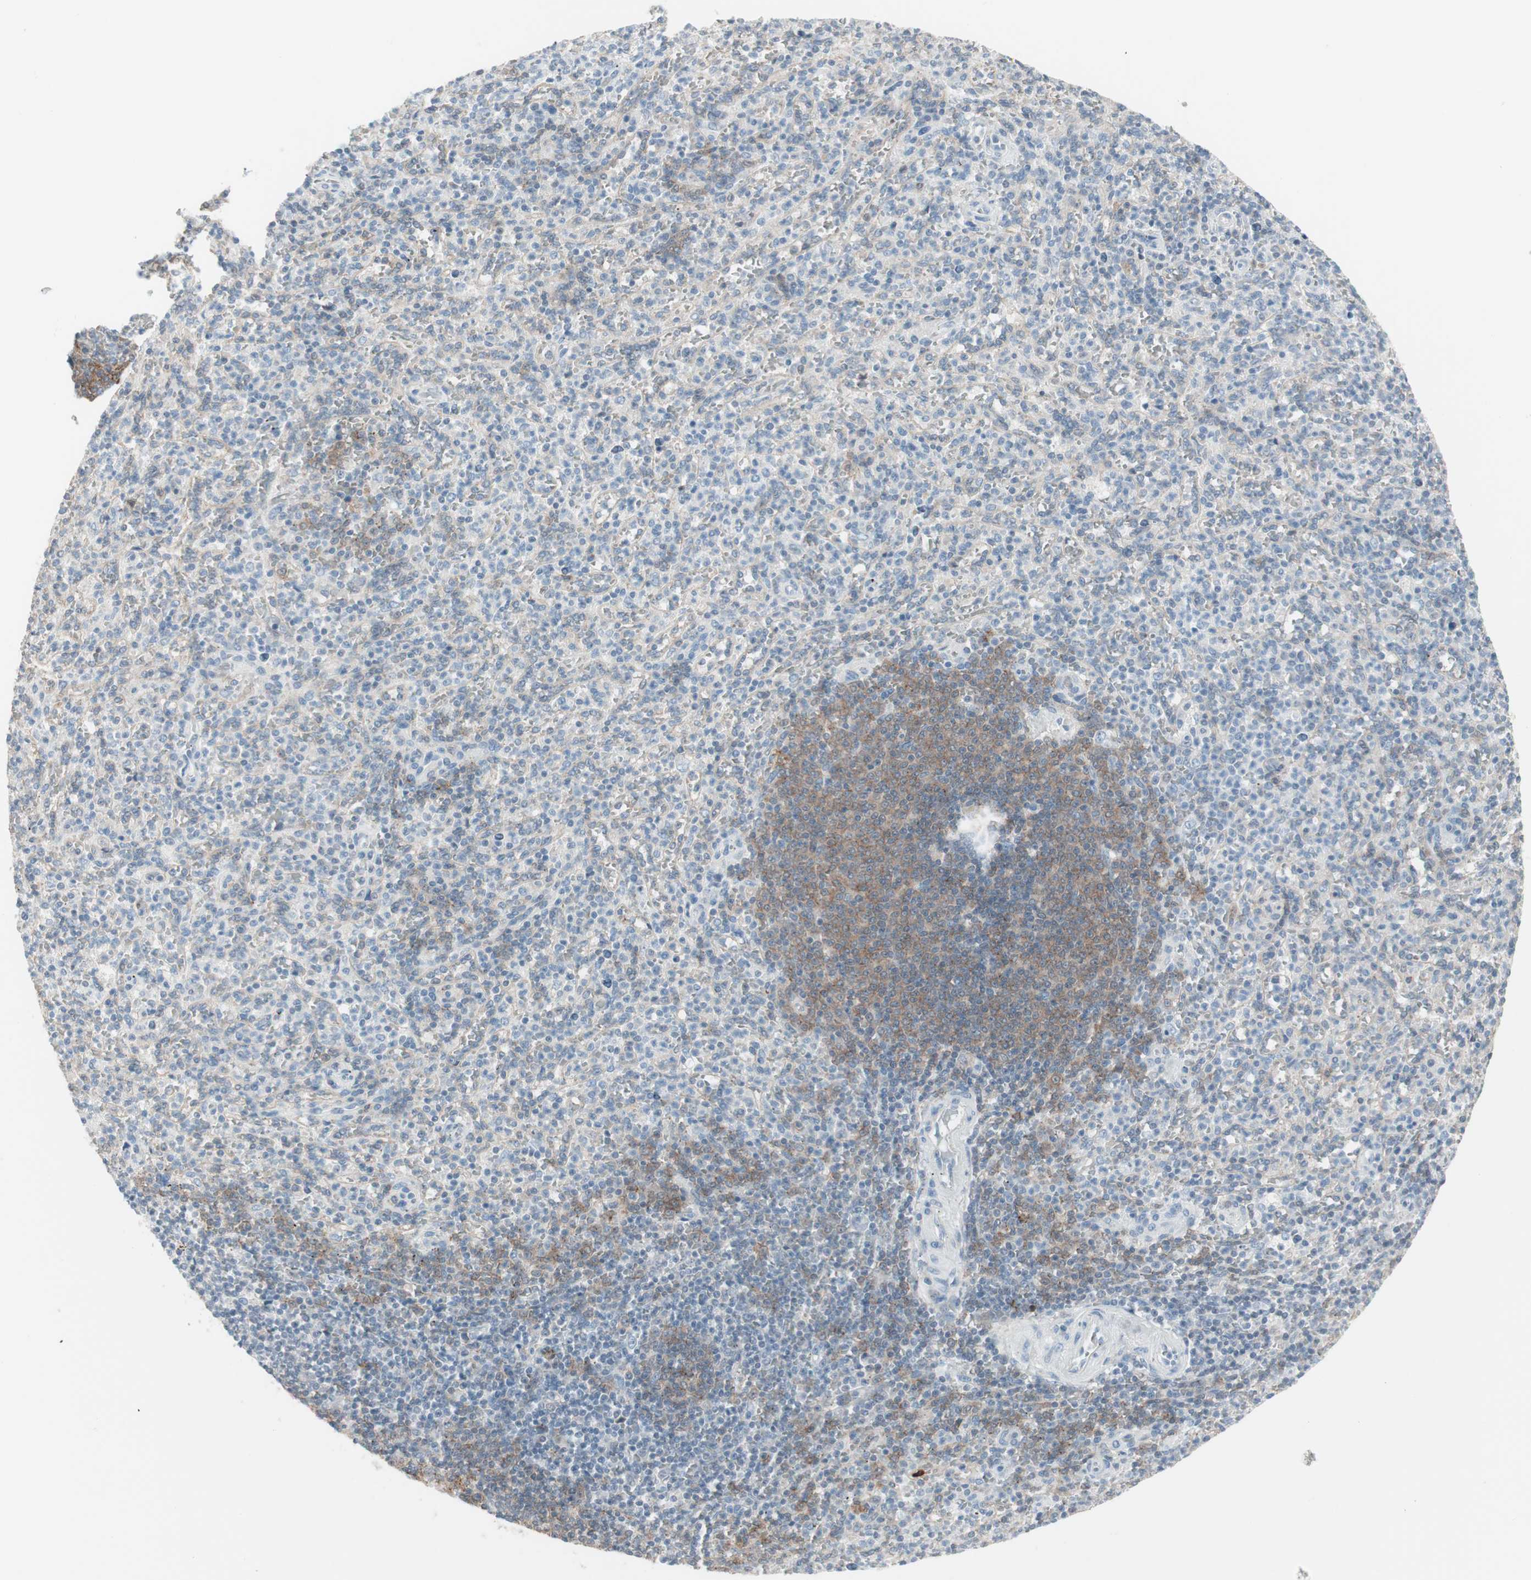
{"staining": {"intensity": "negative", "quantity": "none", "location": "none"}, "tissue": "spleen", "cell_type": "Cells in red pulp", "image_type": "normal", "snomed": [{"axis": "morphology", "description": "Normal tissue, NOS"}, {"axis": "topography", "description": "Spleen"}], "caption": "High power microscopy image of an IHC image of normal spleen, revealing no significant staining in cells in red pulp.", "gene": "MAP4K1", "patient": {"sex": "male", "age": 36}}